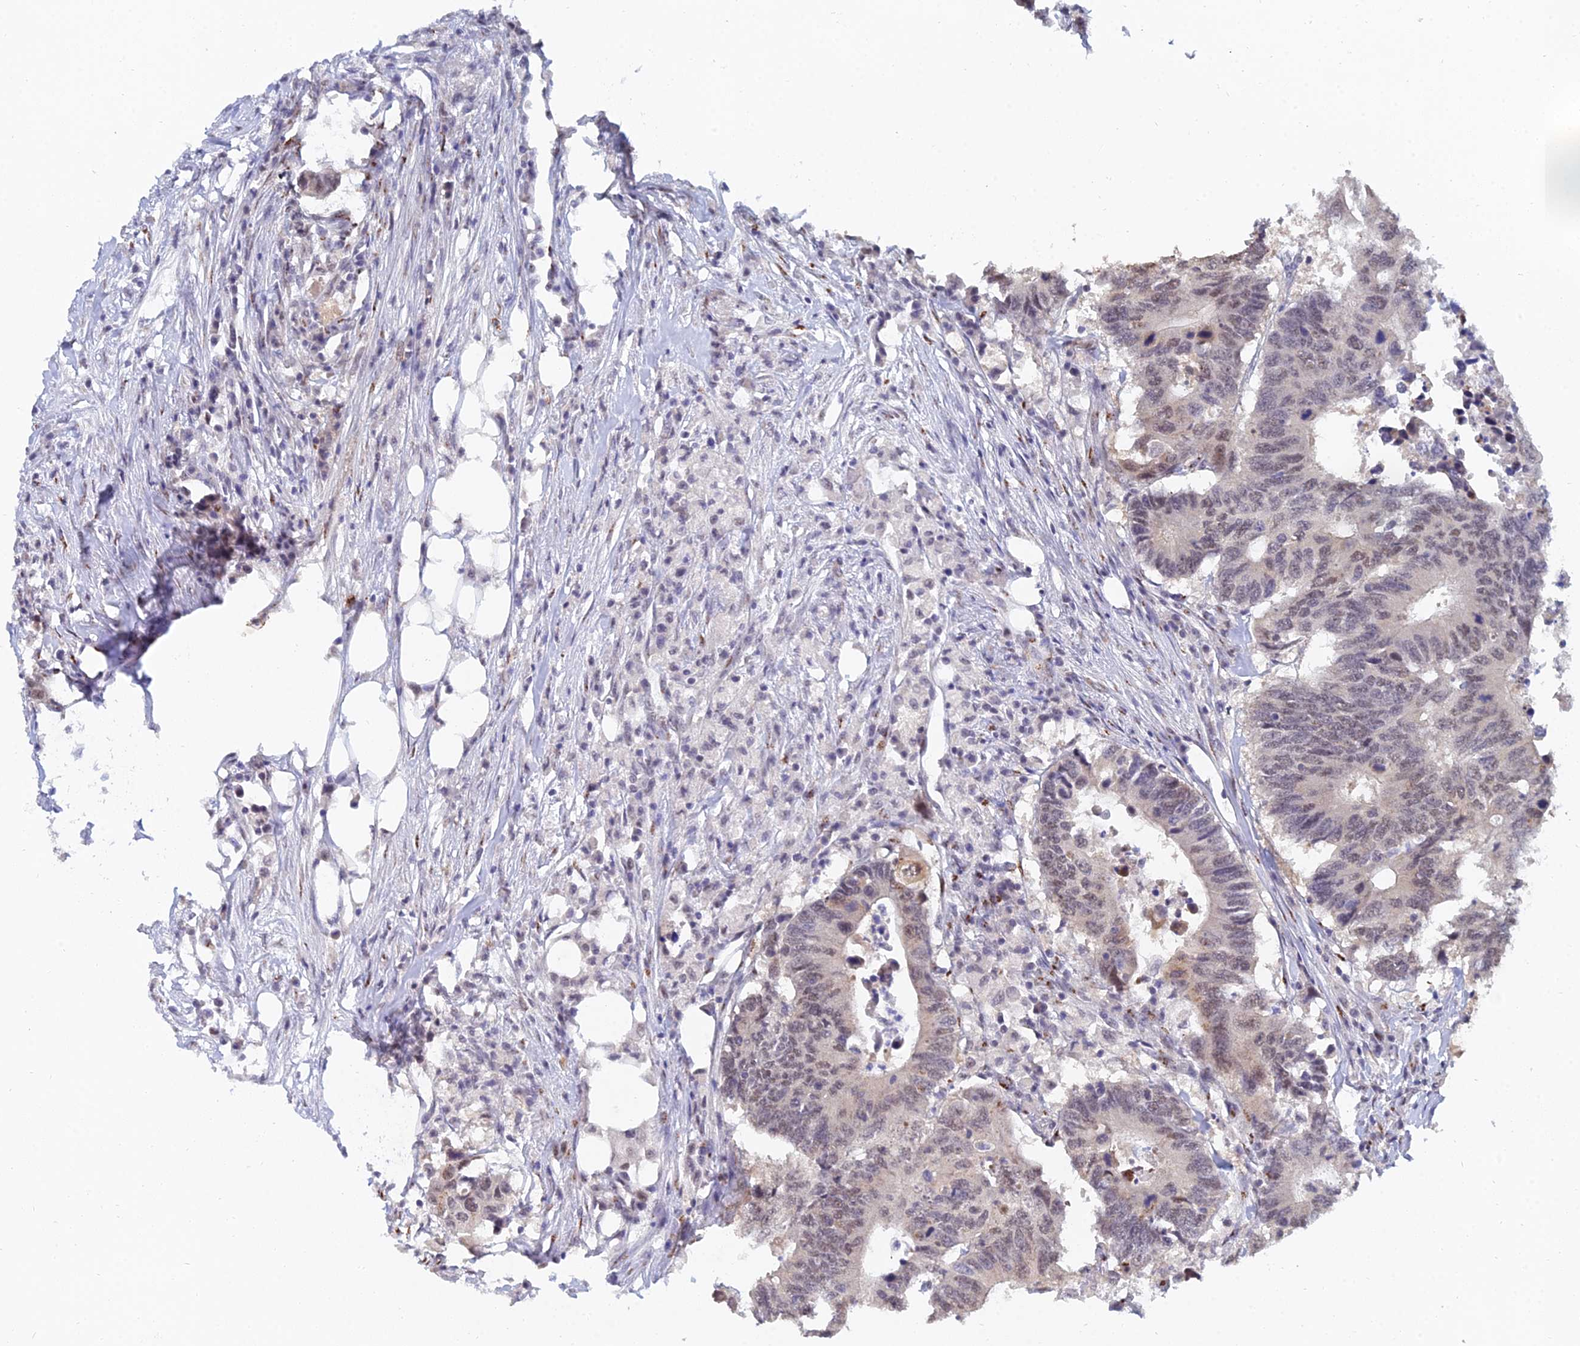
{"staining": {"intensity": "weak", "quantity": "25%-75%", "location": "nuclear"}, "tissue": "colorectal cancer", "cell_type": "Tumor cells", "image_type": "cancer", "snomed": [{"axis": "morphology", "description": "Adenocarcinoma, NOS"}, {"axis": "topography", "description": "Colon"}], "caption": "IHC micrograph of neoplastic tissue: colorectal cancer stained using immunohistochemistry displays low levels of weak protein expression localized specifically in the nuclear of tumor cells, appearing as a nuclear brown color.", "gene": "THOC3", "patient": {"sex": "male", "age": 71}}